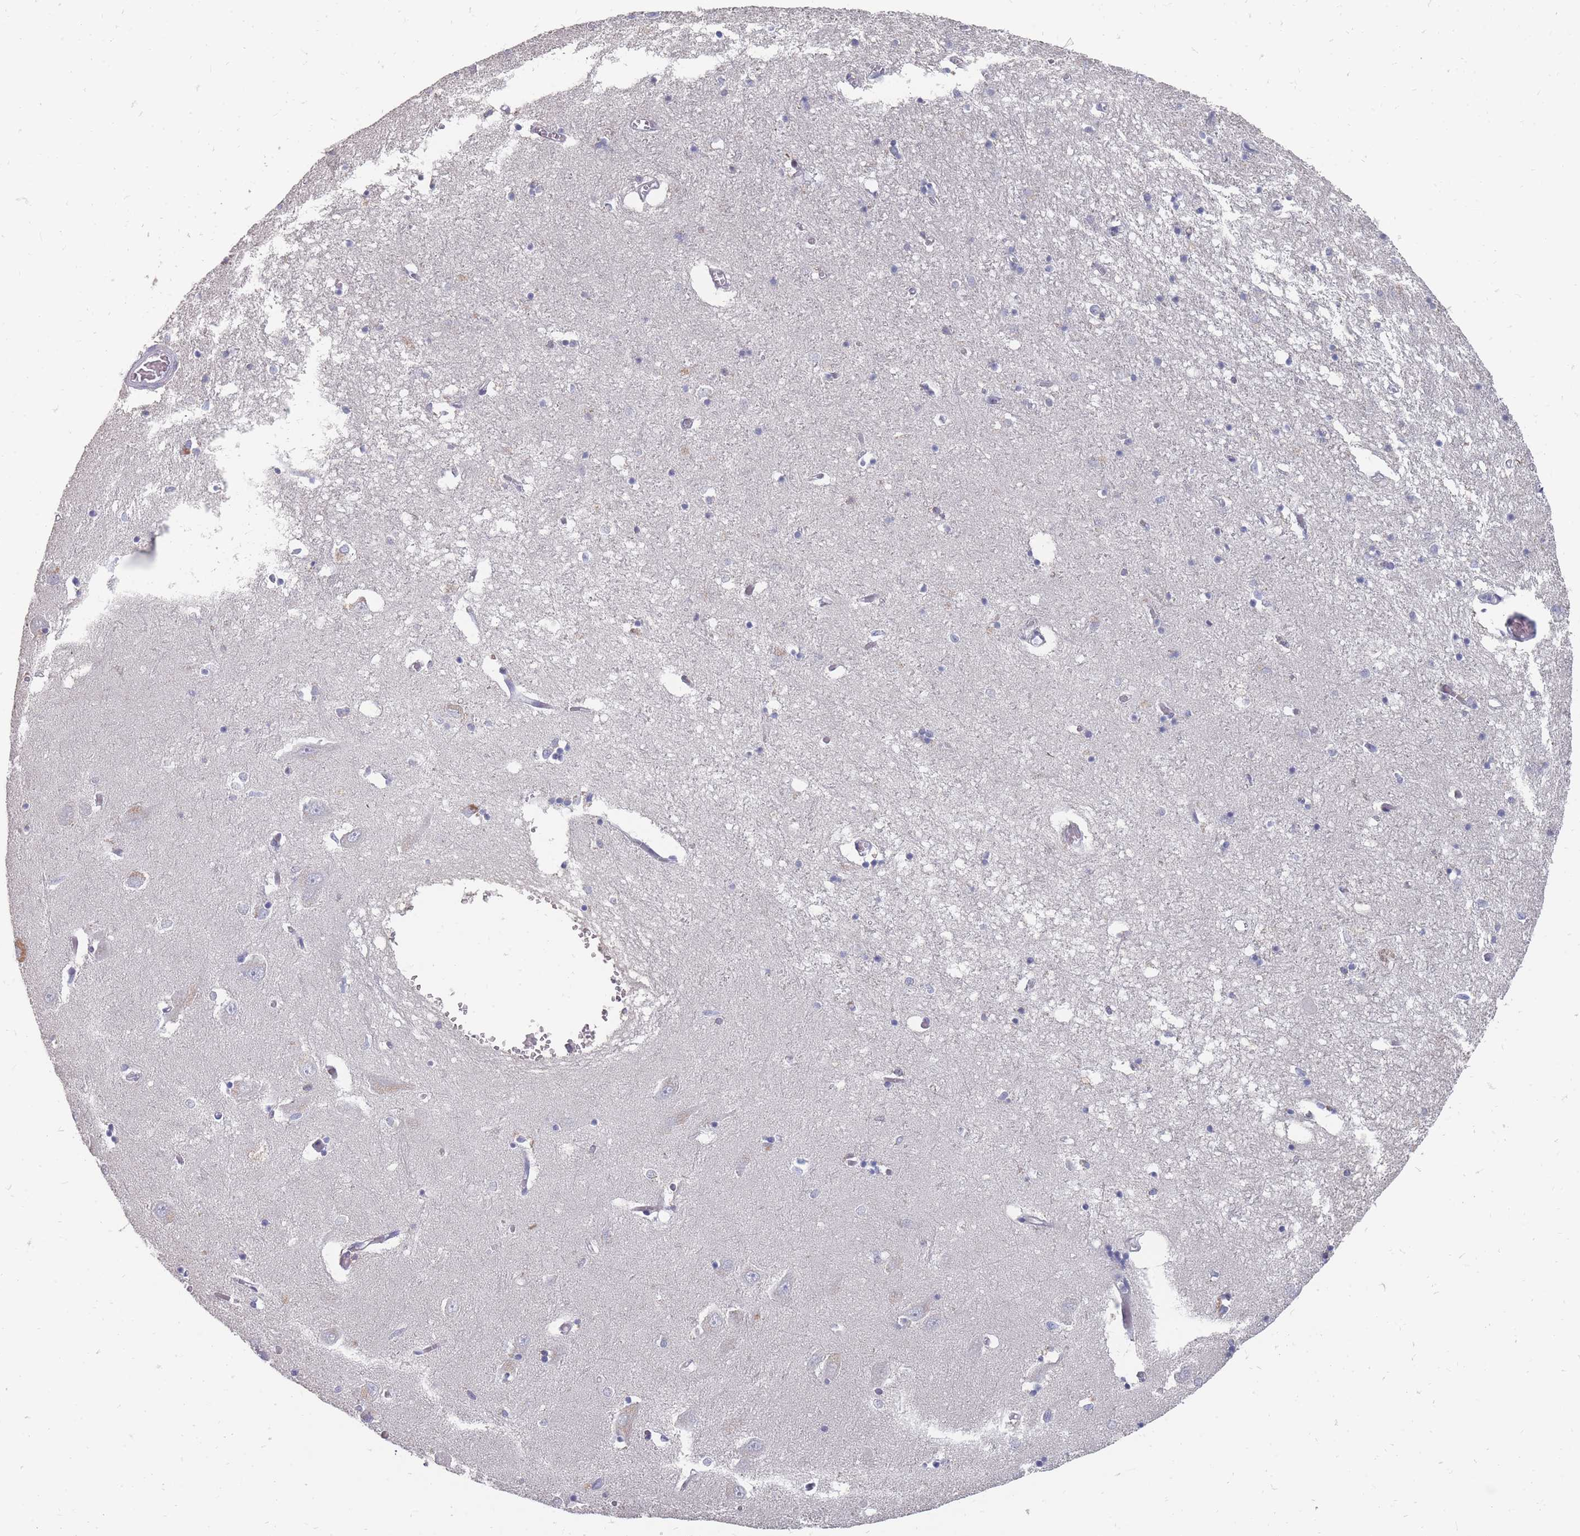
{"staining": {"intensity": "negative", "quantity": "none", "location": "none"}, "tissue": "hippocampus", "cell_type": "Glial cells", "image_type": "normal", "snomed": [{"axis": "morphology", "description": "Normal tissue, NOS"}, {"axis": "topography", "description": "Hippocampus"}], "caption": "Benign hippocampus was stained to show a protein in brown. There is no significant staining in glial cells. Nuclei are stained in blue.", "gene": "OTULINL", "patient": {"sex": "male", "age": 70}}